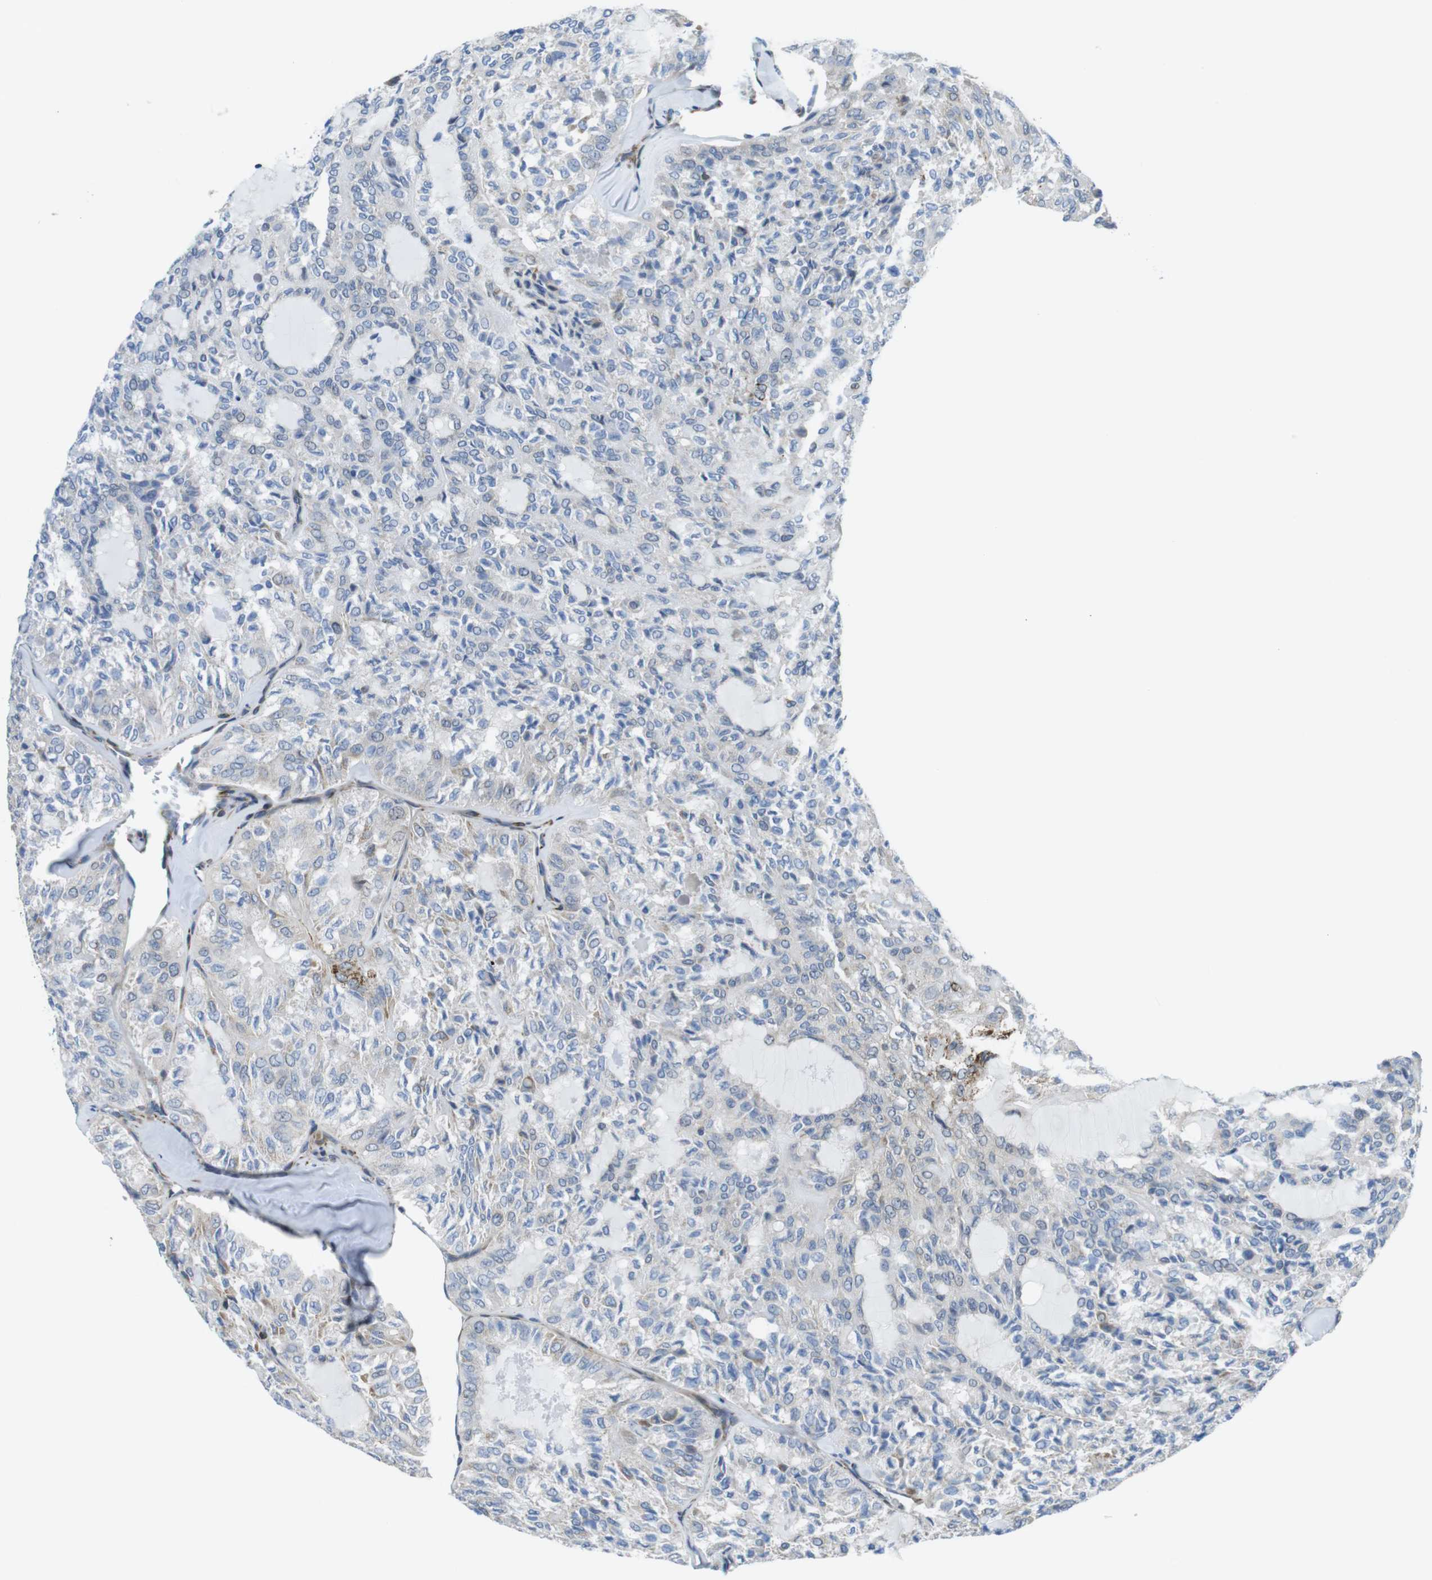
{"staining": {"intensity": "negative", "quantity": "none", "location": "none"}, "tissue": "thyroid cancer", "cell_type": "Tumor cells", "image_type": "cancer", "snomed": [{"axis": "morphology", "description": "Follicular adenoma carcinoma, NOS"}, {"axis": "topography", "description": "Thyroid gland"}], "caption": "A histopathology image of thyroid follicular adenoma carcinoma stained for a protein shows no brown staining in tumor cells. (DAB (3,3'-diaminobenzidine) immunohistochemistry (IHC) with hematoxylin counter stain).", "gene": "KCNE3", "patient": {"sex": "male", "age": 75}}